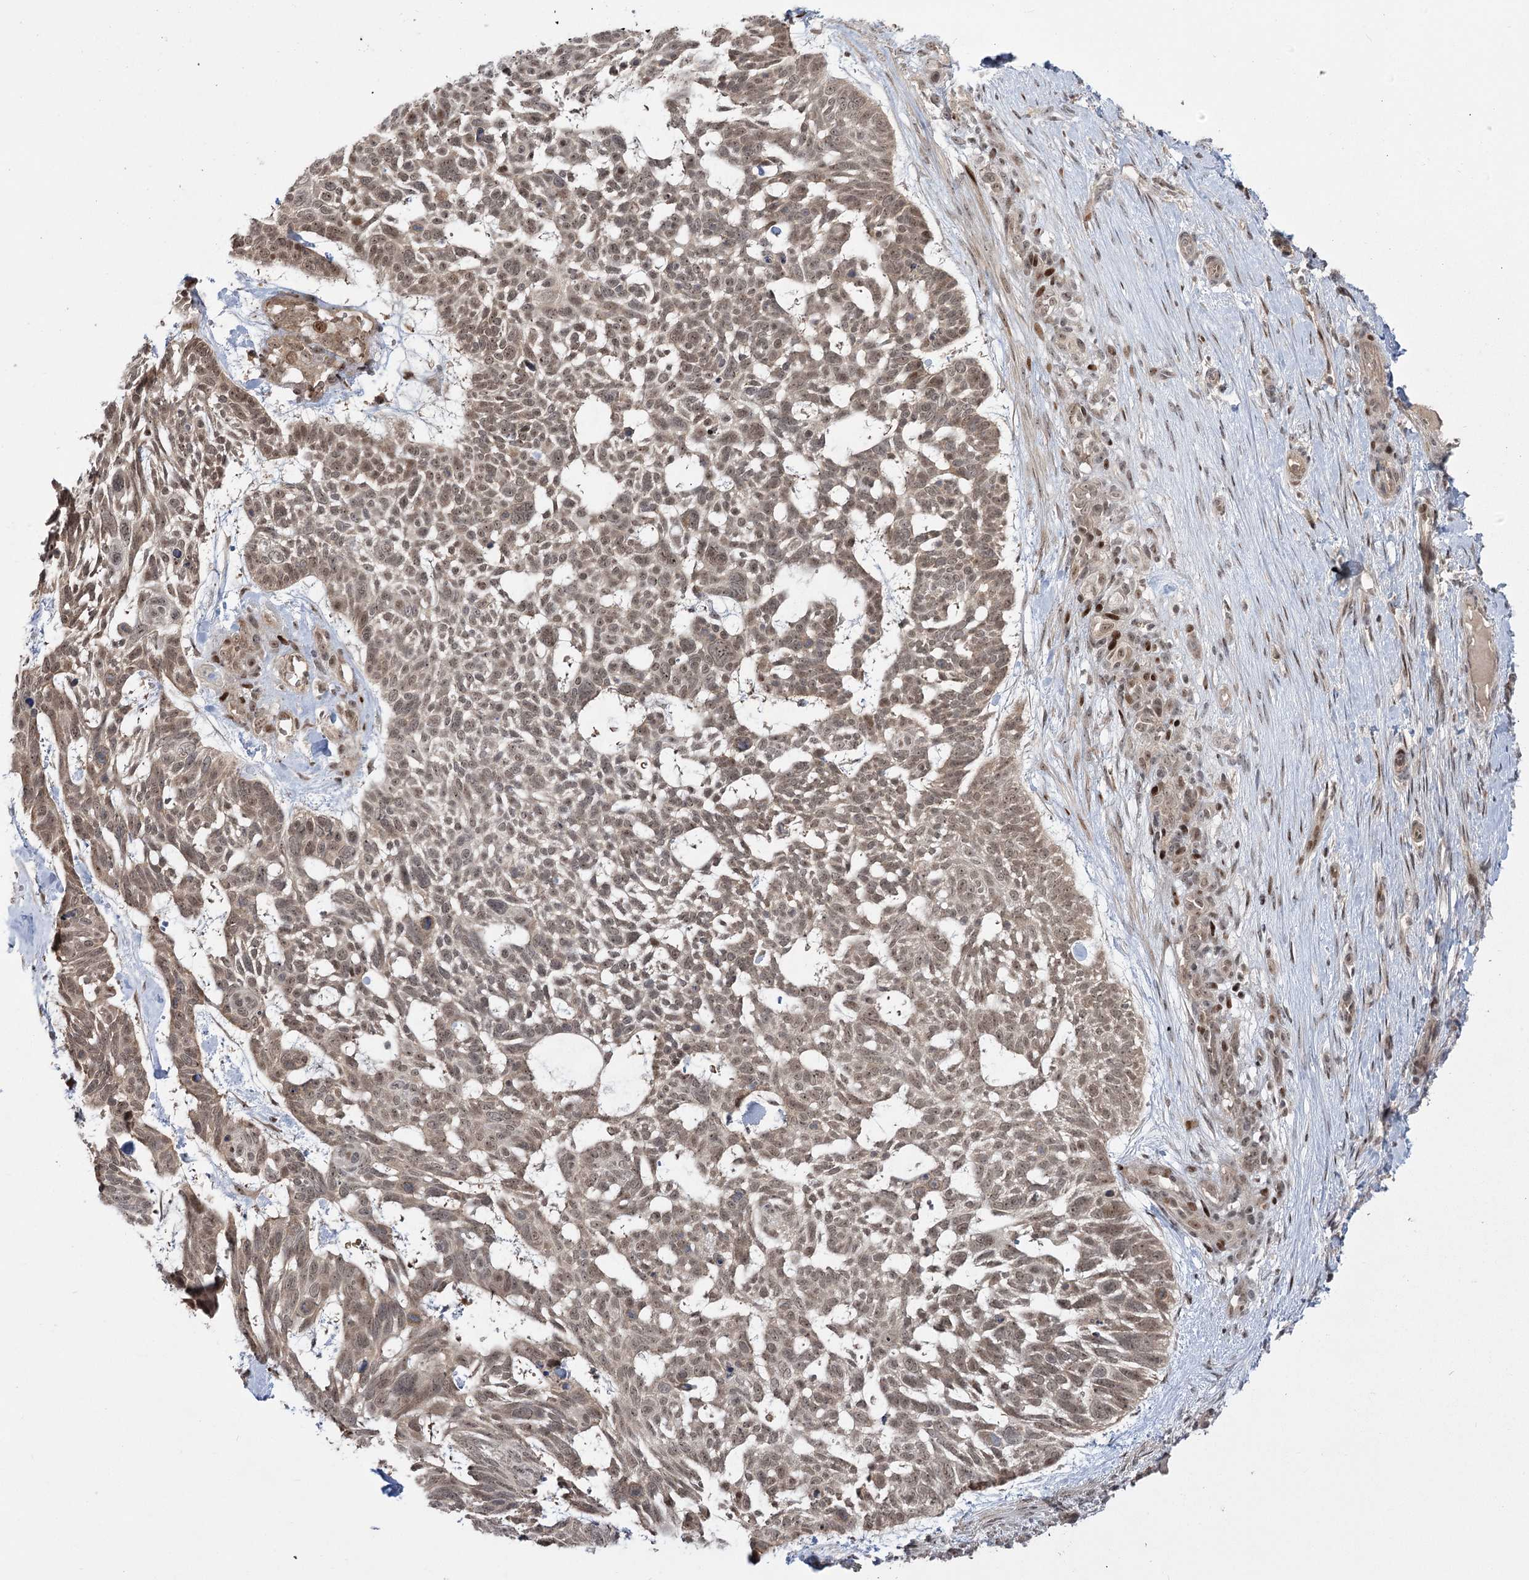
{"staining": {"intensity": "weak", "quantity": "<25%", "location": "nuclear"}, "tissue": "skin cancer", "cell_type": "Tumor cells", "image_type": "cancer", "snomed": [{"axis": "morphology", "description": "Basal cell carcinoma"}, {"axis": "topography", "description": "Skin"}], "caption": "This micrograph is of skin basal cell carcinoma stained with IHC to label a protein in brown with the nuclei are counter-stained blue. There is no staining in tumor cells.", "gene": "HELQ", "patient": {"sex": "male", "age": 88}}